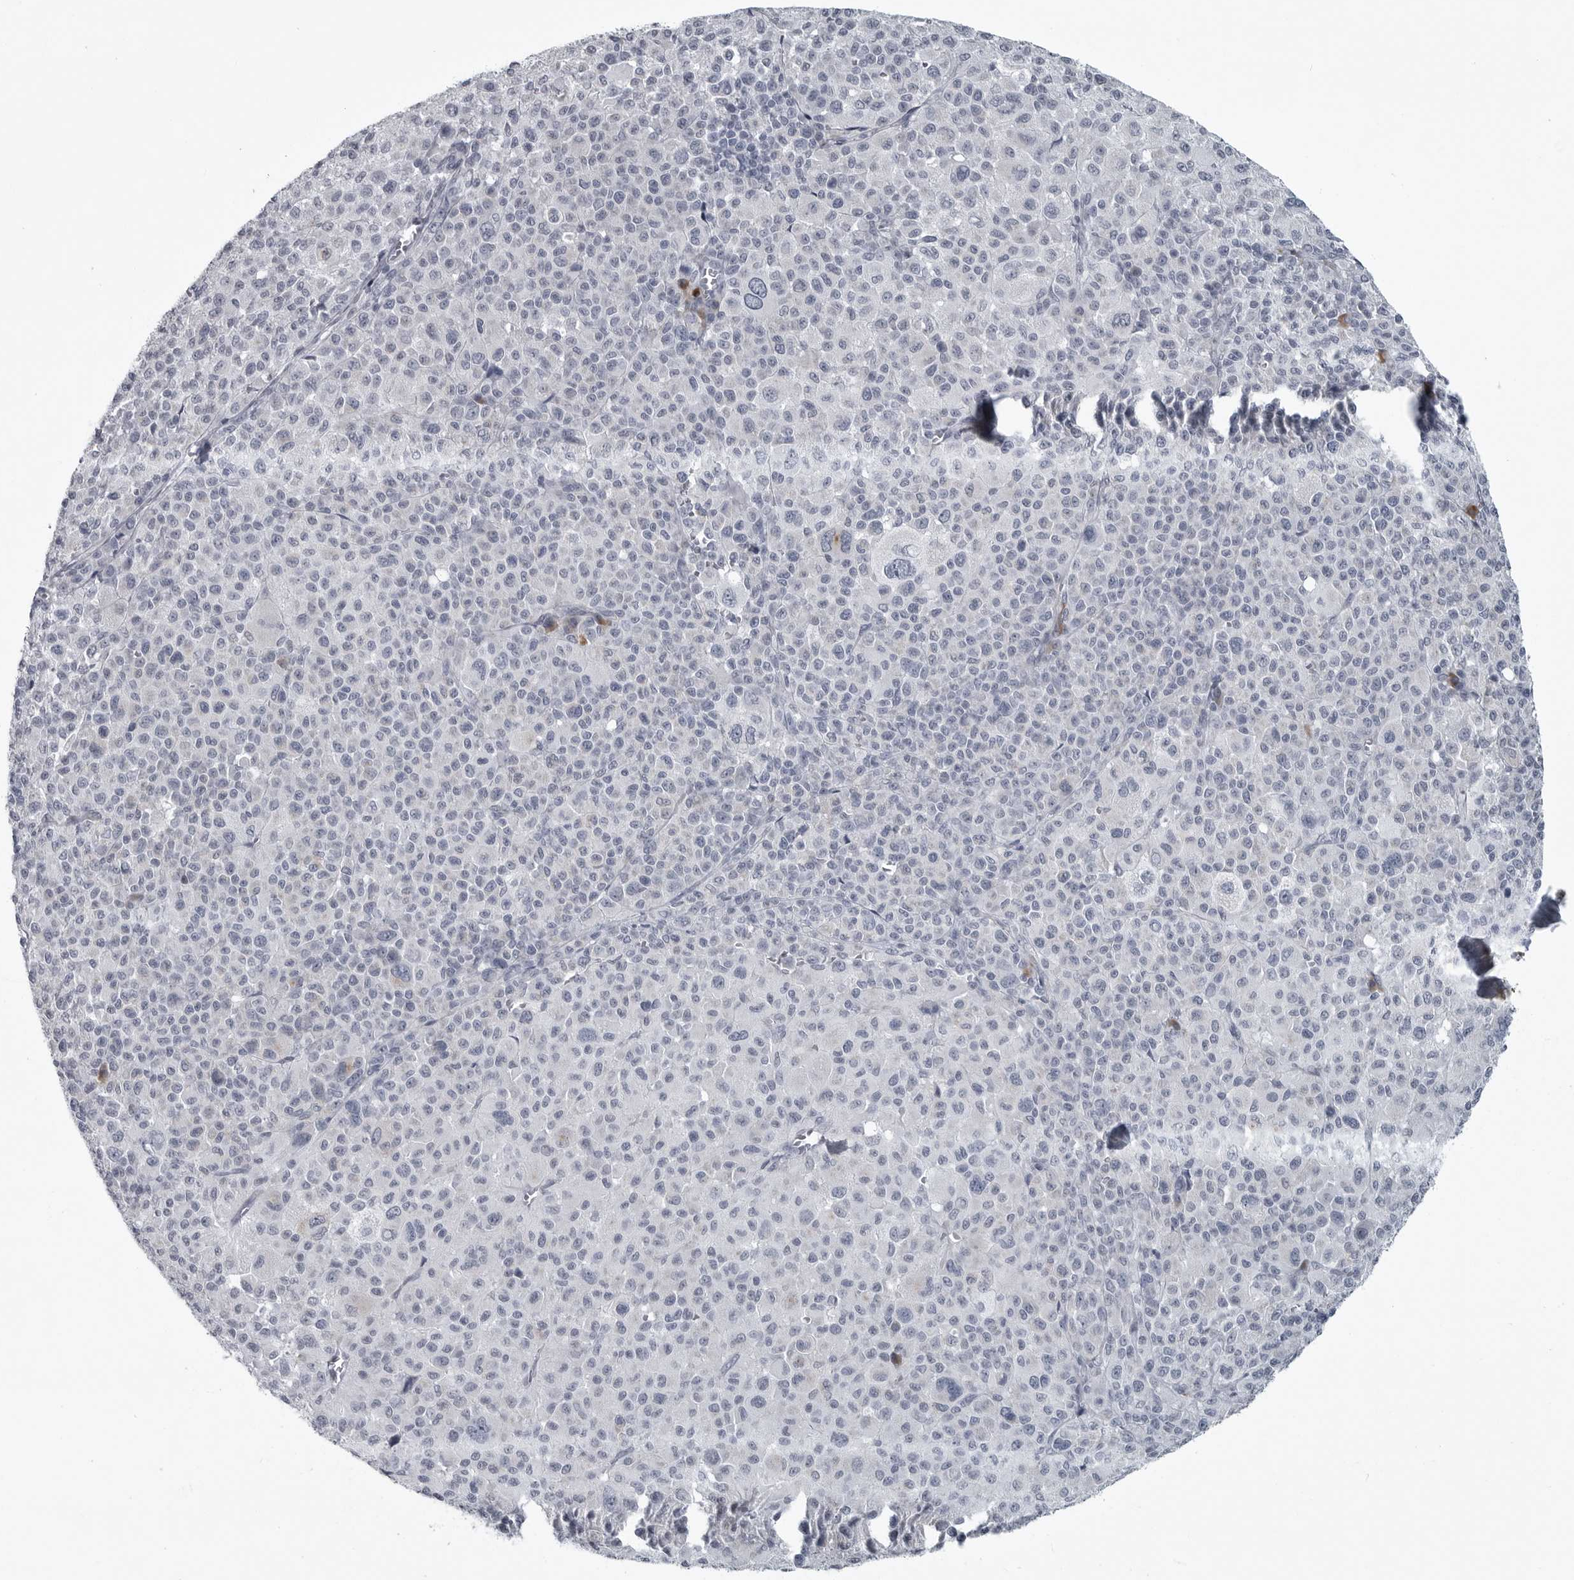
{"staining": {"intensity": "negative", "quantity": "none", "location": "none"}, "tissue": "melanoma", "cell_type": "Tumor cells", "image_type": "cancer", "snomed": [{"axis": "morphology", "description": "Malignant melanoma, Metastatic site"}, {"axis": "topography", "description": "Skin"}], "caption": "A histopathology image of human malignant melanoma (metastatic site) is negative for staining in tumor cells.", "gene": "MYOC", "patient": {"sex": "female", "age": 74}}